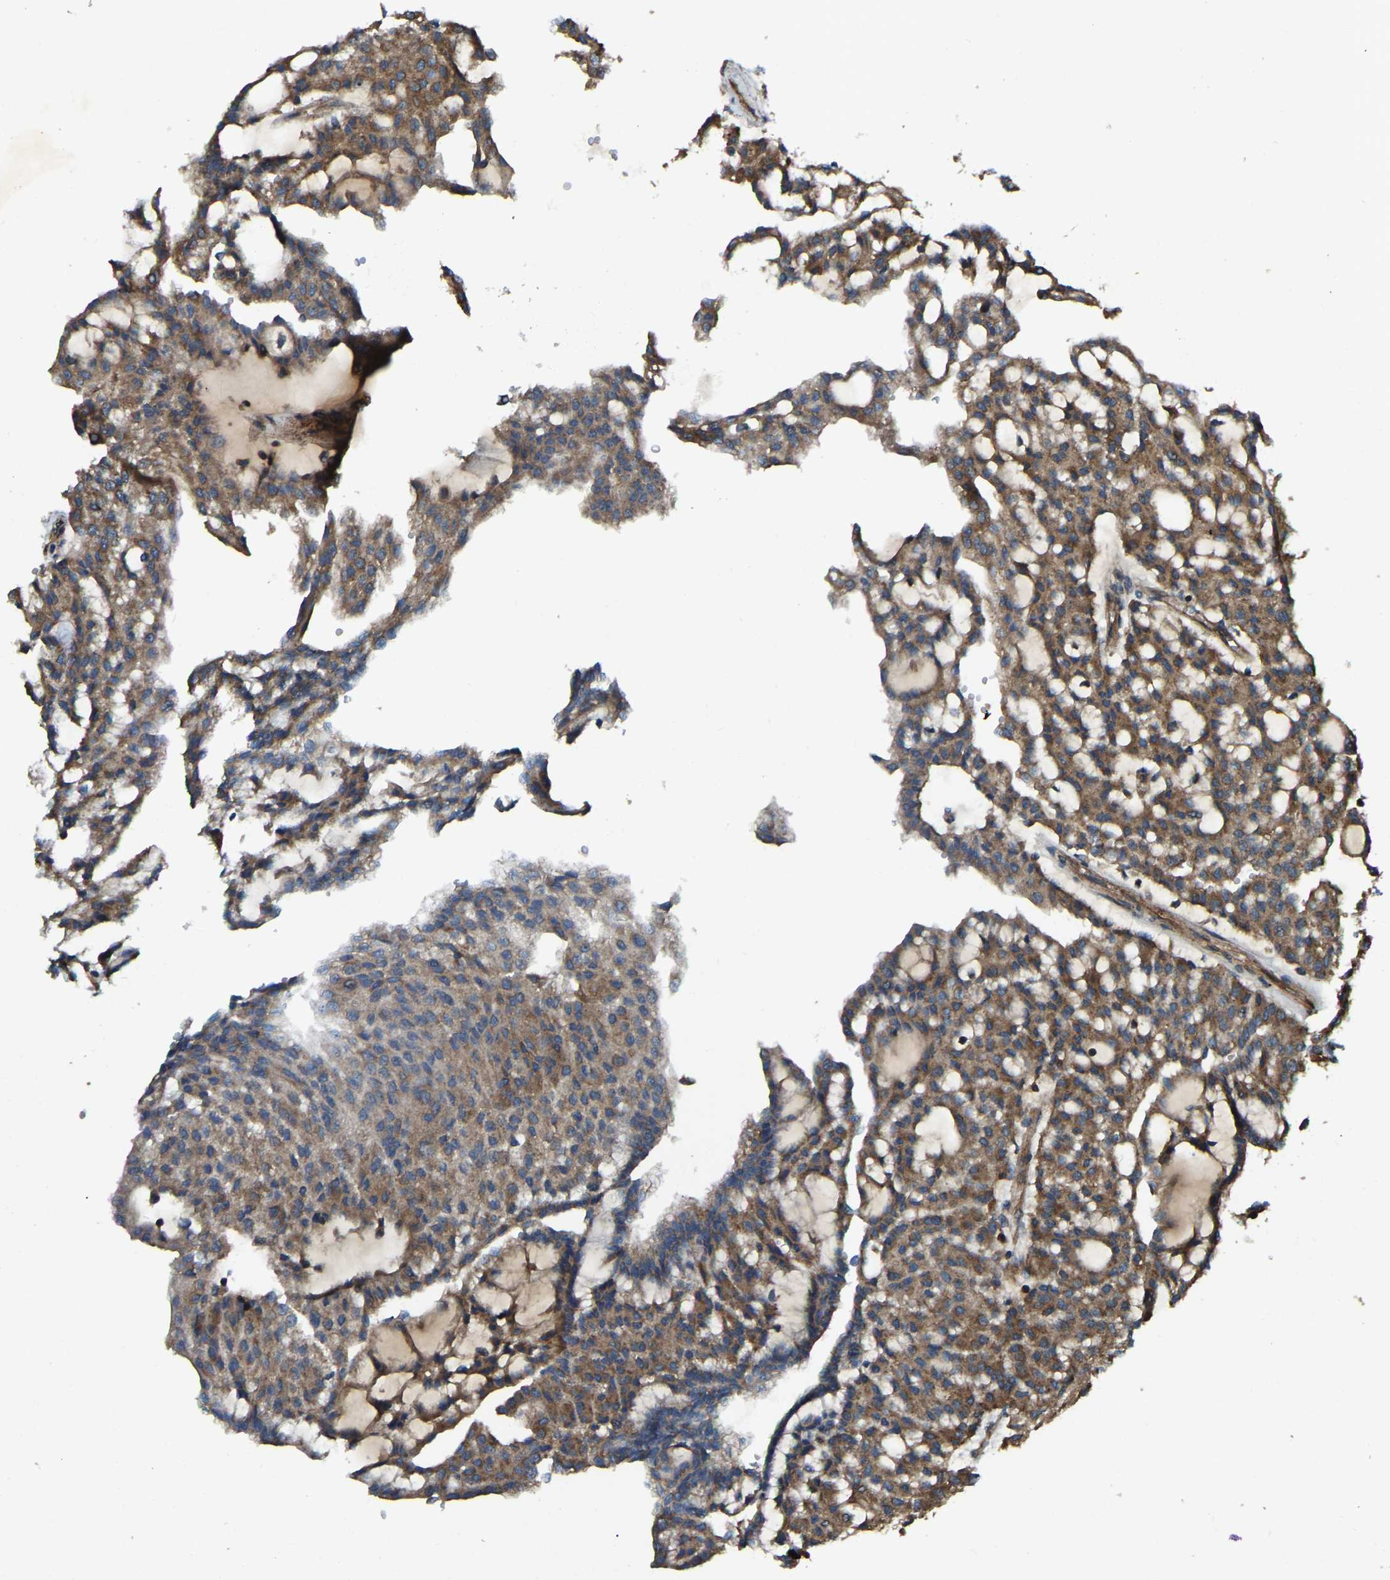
{"staining": {"intensity": "moderate", "quantity": ">75%", "location": "cytoplasmic/membranous"}, "tissue": "renal cancer", "cell_type": "Tumor cells", "image_type": "cancer", "snomed": [{"axis": "morphology", "description": "Adenocarcinoma, NOS"}, {"axis": "topography", "description": "Kidney"}], "caption": "Tumor cells exhibit moderate cytoplasmic/membranous expression in approximately >75% of cells in renal cancer.", "gene": "SAMD9L", "patient": {"sex": "male", "age": 63}}